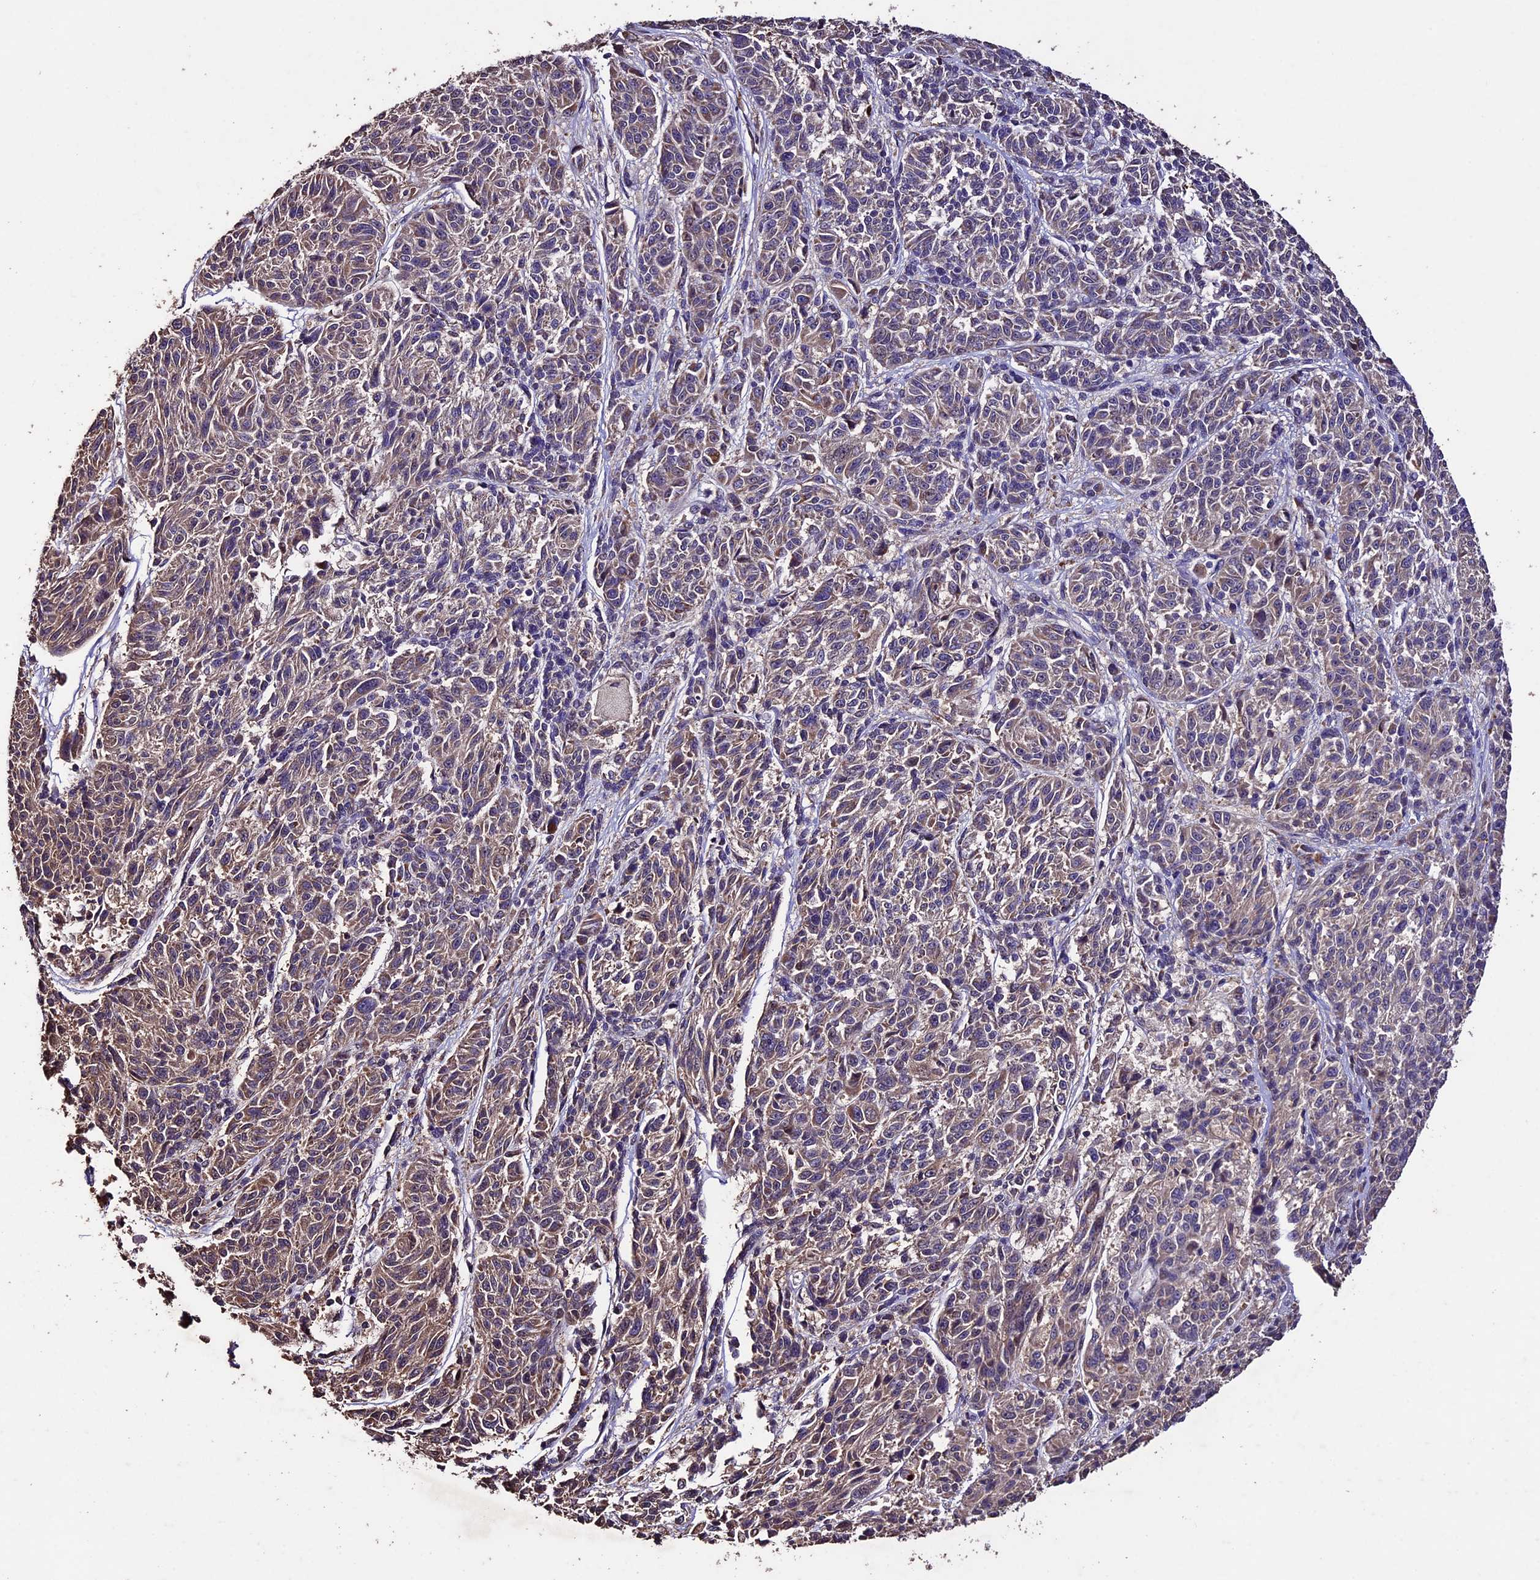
{"staining": {"intensity": "moderate", "quantity": ">75%", "location": "cytoplasmic/membranous"}, "tissue": "melanoma", "cell_type": "Tumor cells", "image_type": "cancer", "snomed": [{"axis": "morphology", "description": "Malignant melanoma, NOS"}, {"axis": "topography", "description": "Skin"}], "caption": "Melanoma was stained to show a protein in brown. There is medium levels of moderate cytoplasmic/membranous positivity in approximately >75% of tumor cells.", "gene": "DIS3L", "patient": {"sex": "male", "age": 53}}